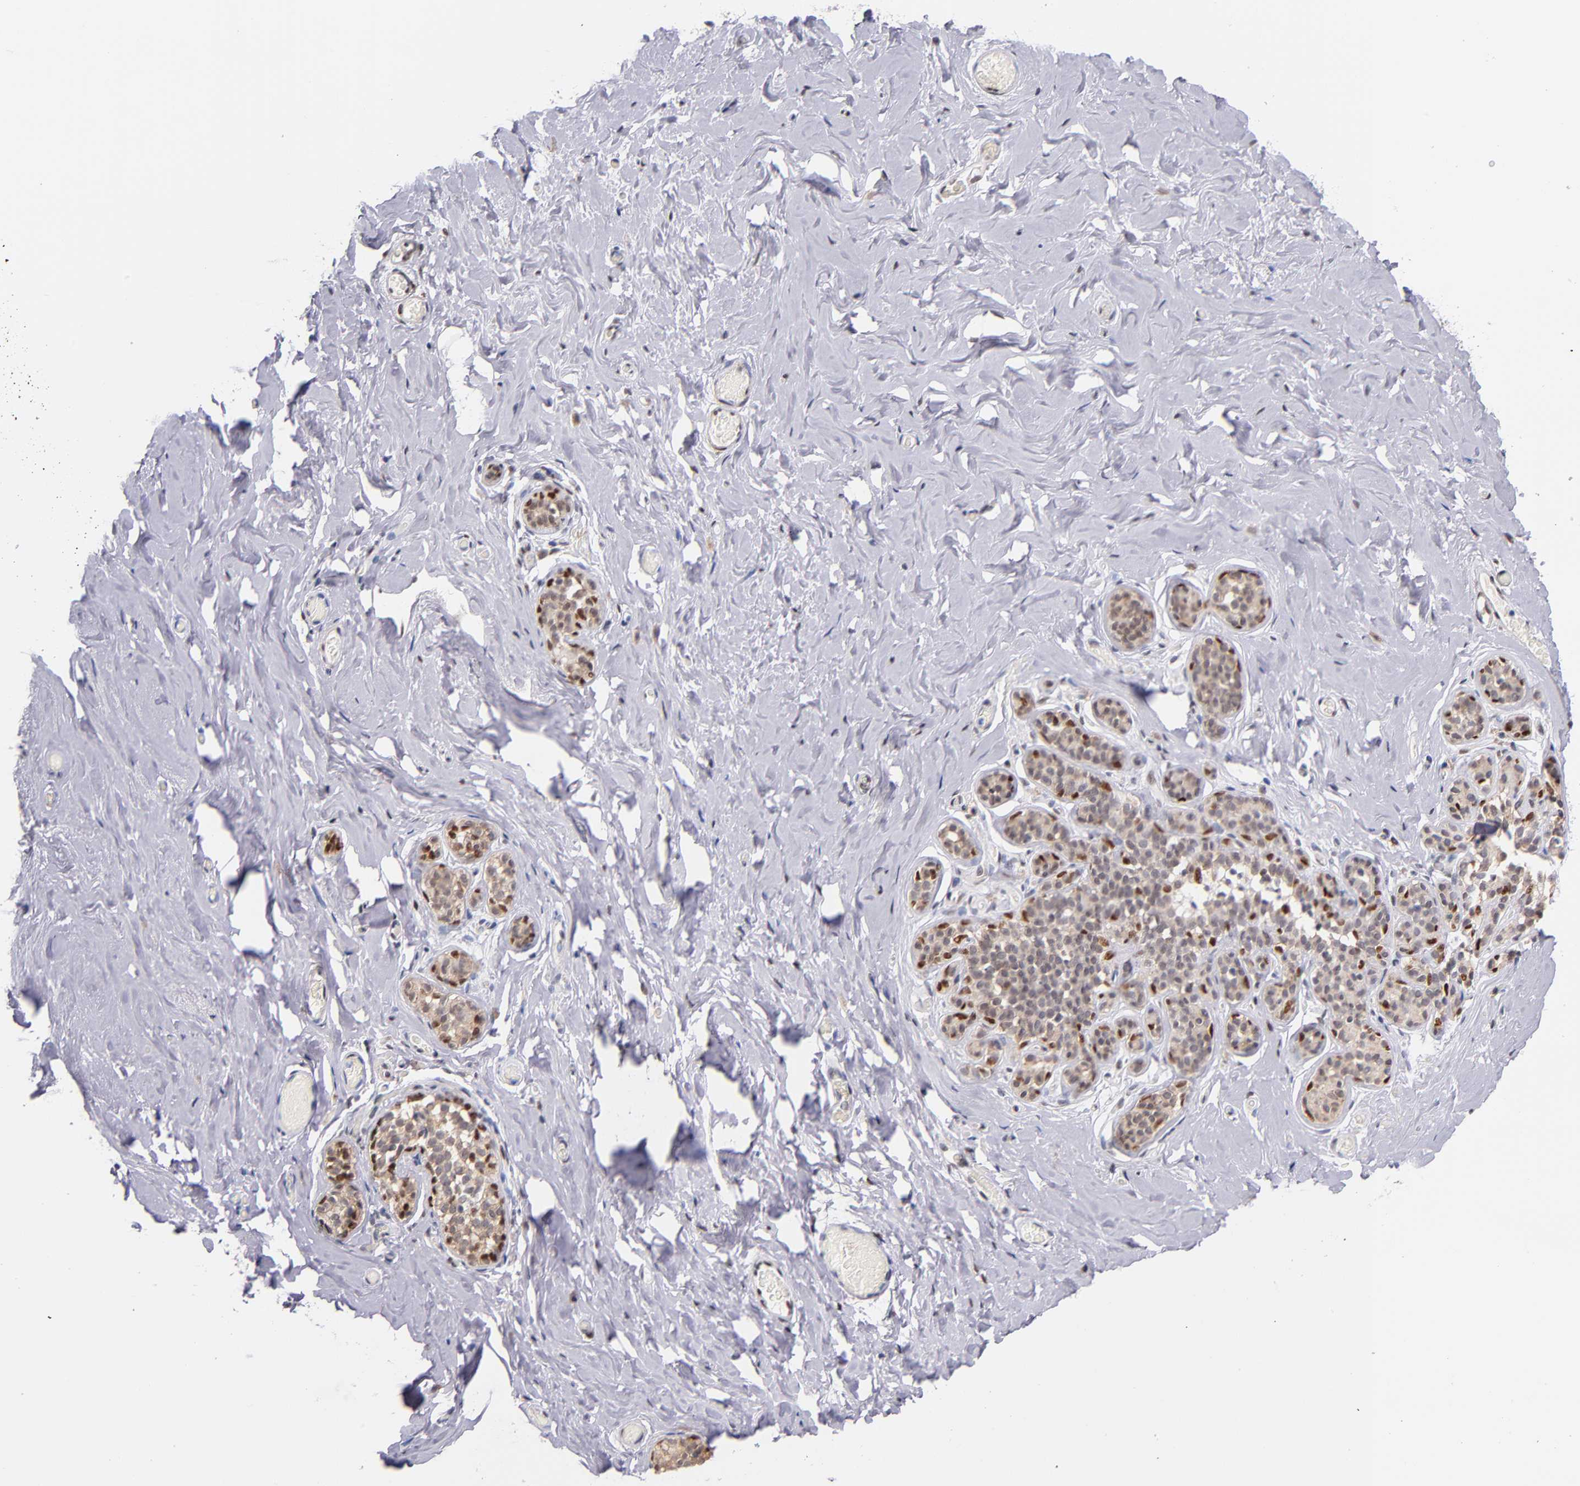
{"staining": {"intensity": "negative", "quantity": "none", "location": "none"}, "tissue": "breast", "cell_type": "Adipocytes", "image_type": "normal", "snomed": [{"axis": "morphology", "description": "Normal tissue, NOS"}, {"axis": "topography", "description": "Breast"}], "caption": "Adipocytes show no significant expression in benign breast.", "gene": "SRF", "patient": {"sex": "female", "age": 75}}